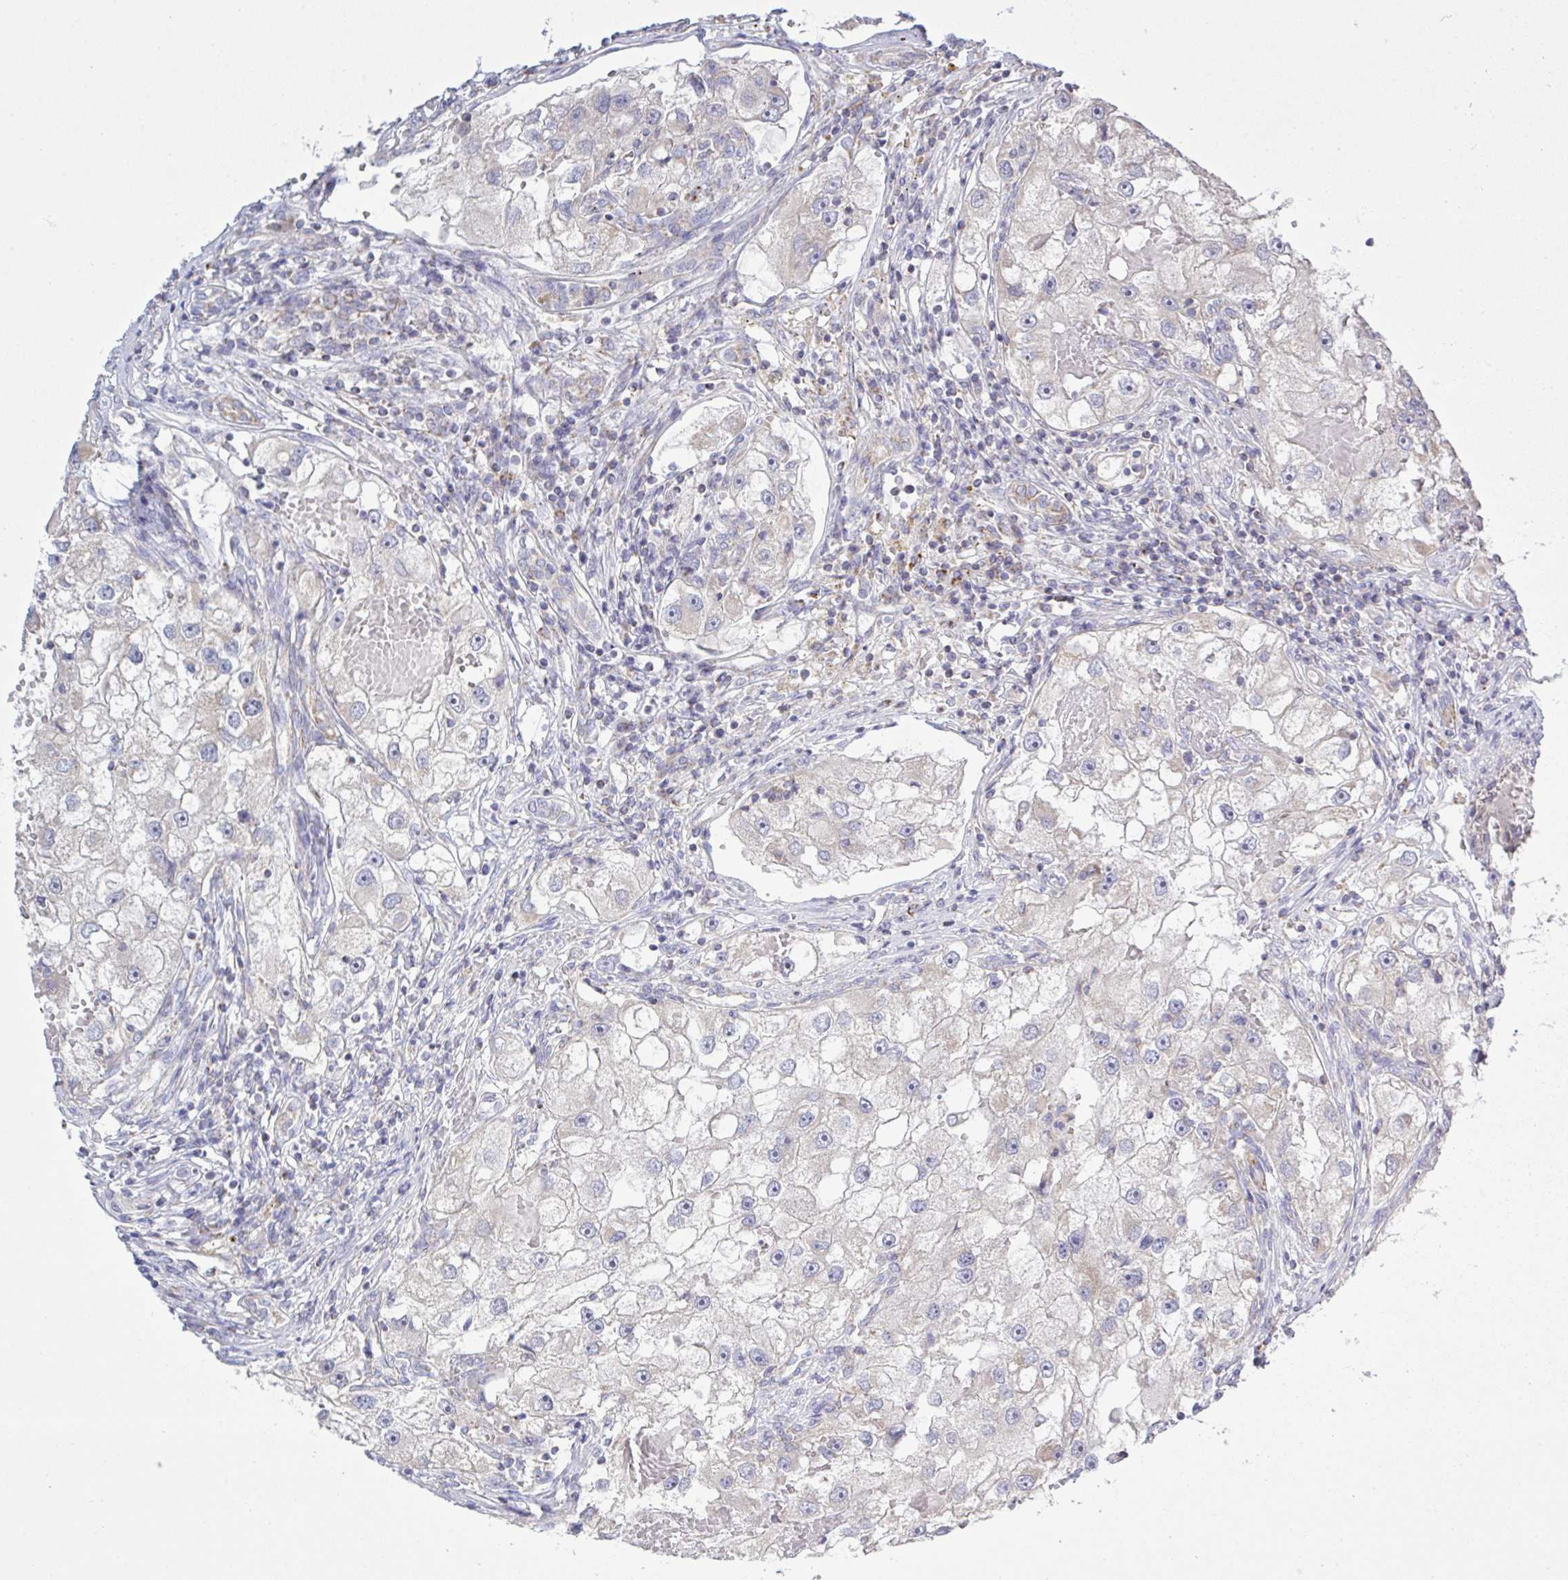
{"staining": {"intensity": "negative", "quantity": "none", "location": "none"}, "tissue": "renal cancer", "cell_type": "Tumor cells", "image_type": "cancer", "snomed": [{"axis": "morphology", "description": "Adenocarcinoma, NOS"}, {"axis": "topography", "description": "Kidney"}], "caption": "Tumor cells show no significant staining in adenocarcinoma (renal).", "gene": "NDUFA7", "patient": {"sex": "male", "age": 63}}